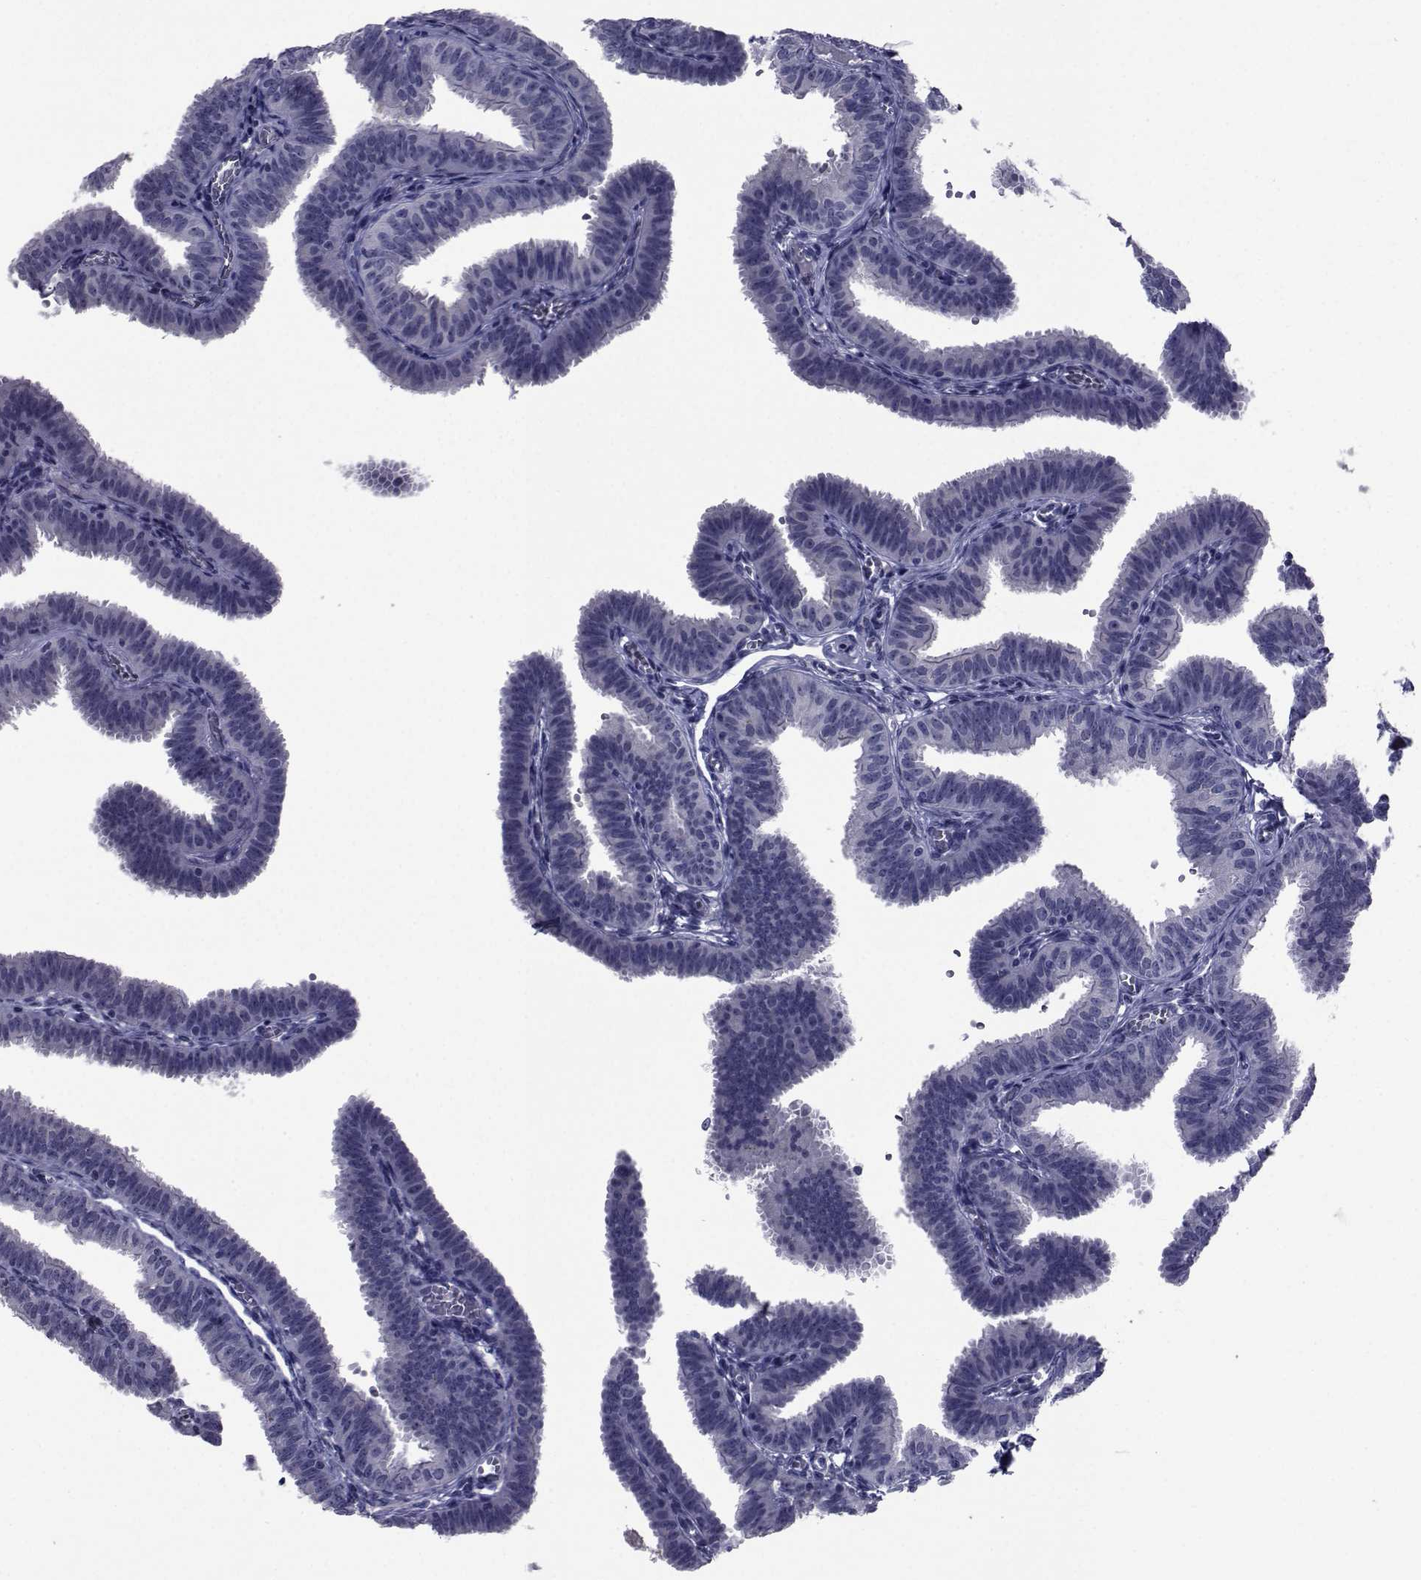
{"staining": {"intensity": "negative", "quantity": "none", "location": "none"}, "tissue": "fallopian tube", "cell_type": "Glandular cells", "image_type": "normal", "snomed": [{"axis": "morphology", "description": "Normal tissue, NOS"}, {"axis": "topography", "description": "Fallopian tube"}], "caption": "This is a histopathology image of immunohistochemistry staining of normal fallopian tube, which shows no staining in glandular cells. (DAB IHC, high magnification).", "gene": "SEMA5B", "patient": {"sex": "female", "age": 25}}